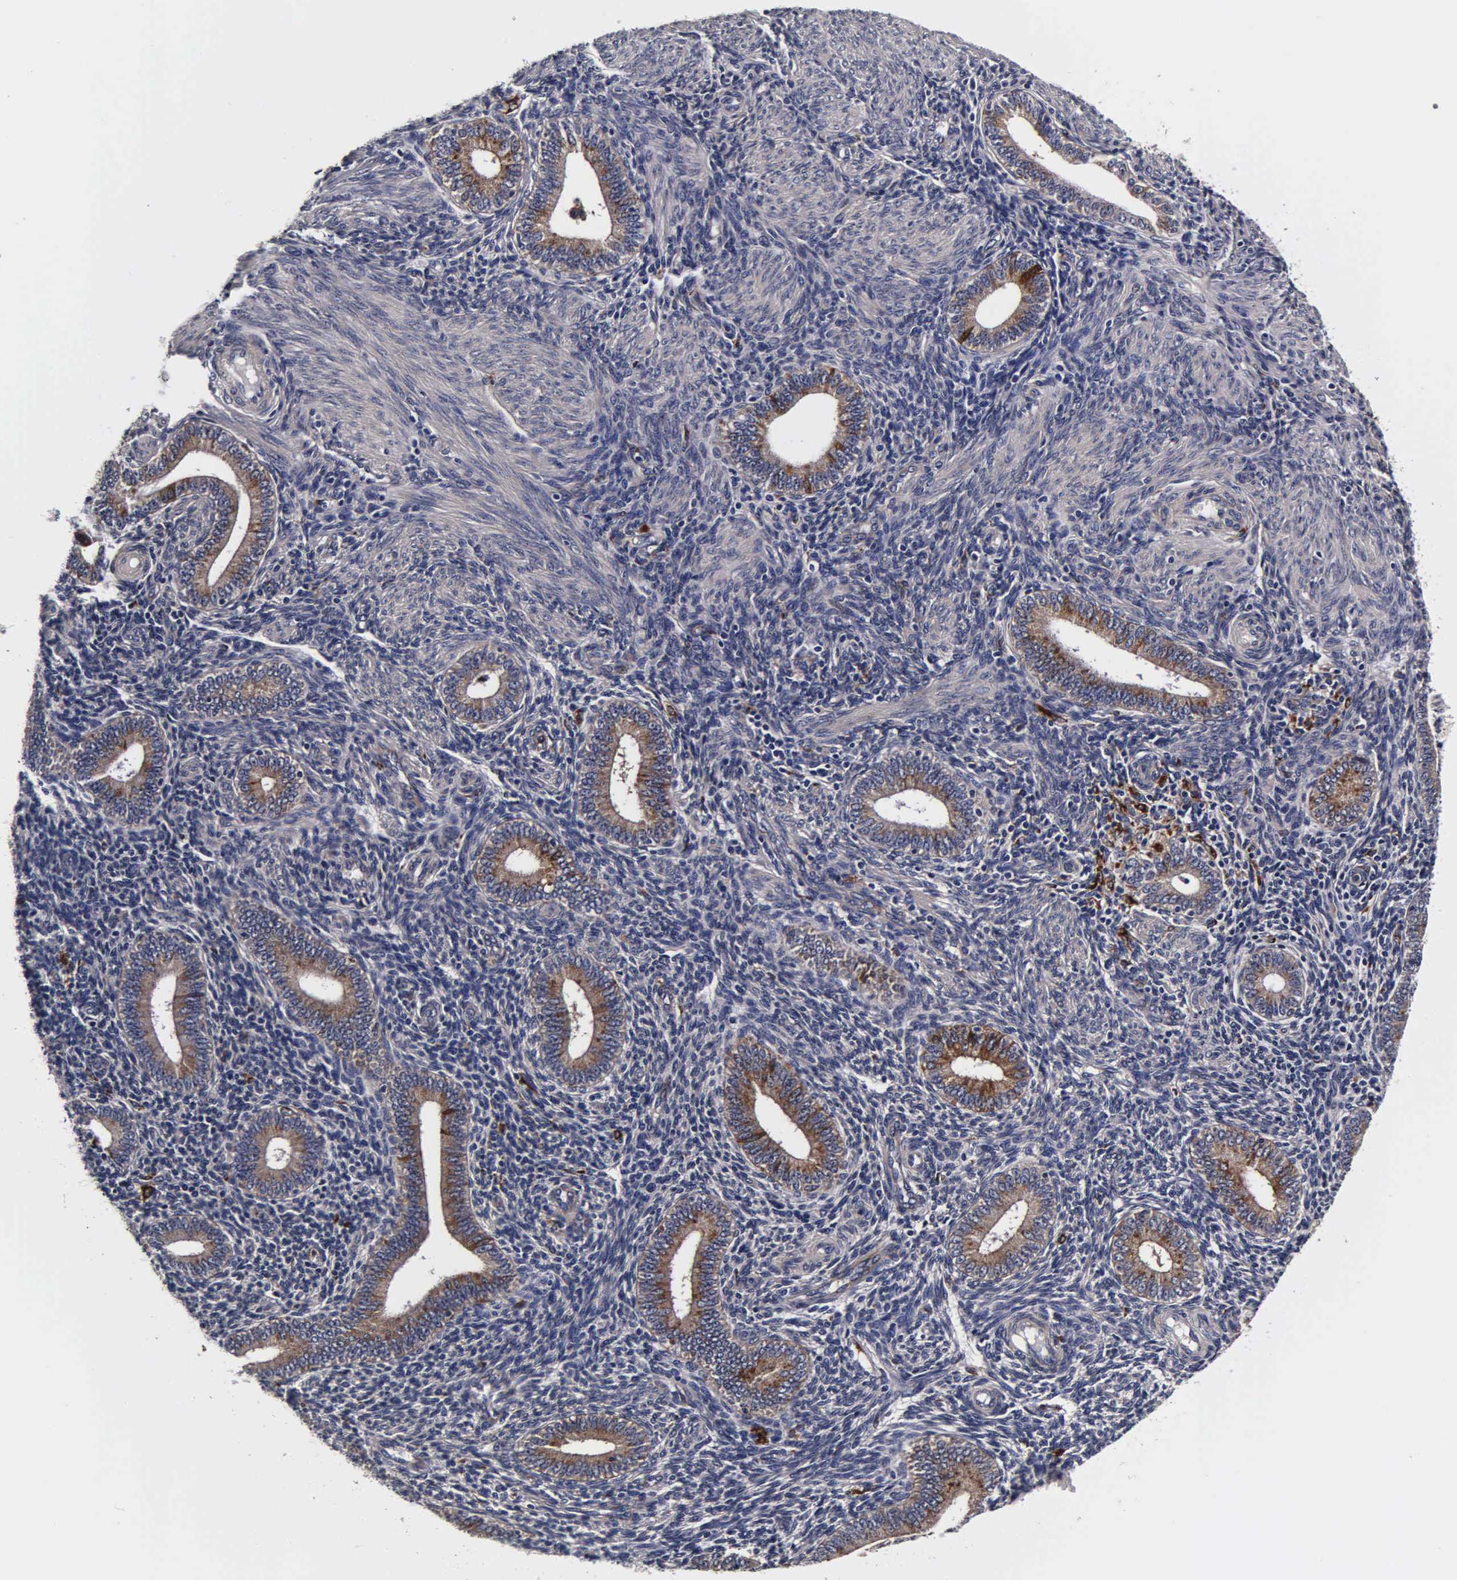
{"staining": {"intensity": "weak", "quantity": "25%-75%", "location": "cytoplasmic/membranous"}, "tissue": "endometrium", "cell_type": "Cells in endometrial stroma", "image_type": "normal", "snomed": [{"axis": "morphology", "description": "Normal tissue, NOS"}, {"axis": "topography", "description": "Endometrium"}], "caption": "Protein analysis of benign endometrium displays weak cytoplasmic/membranous expression in approximately 25%-75% of cells in endometrial stroma.", "gene": "CST3", "patient": {"sex": "female", "age": 35}}